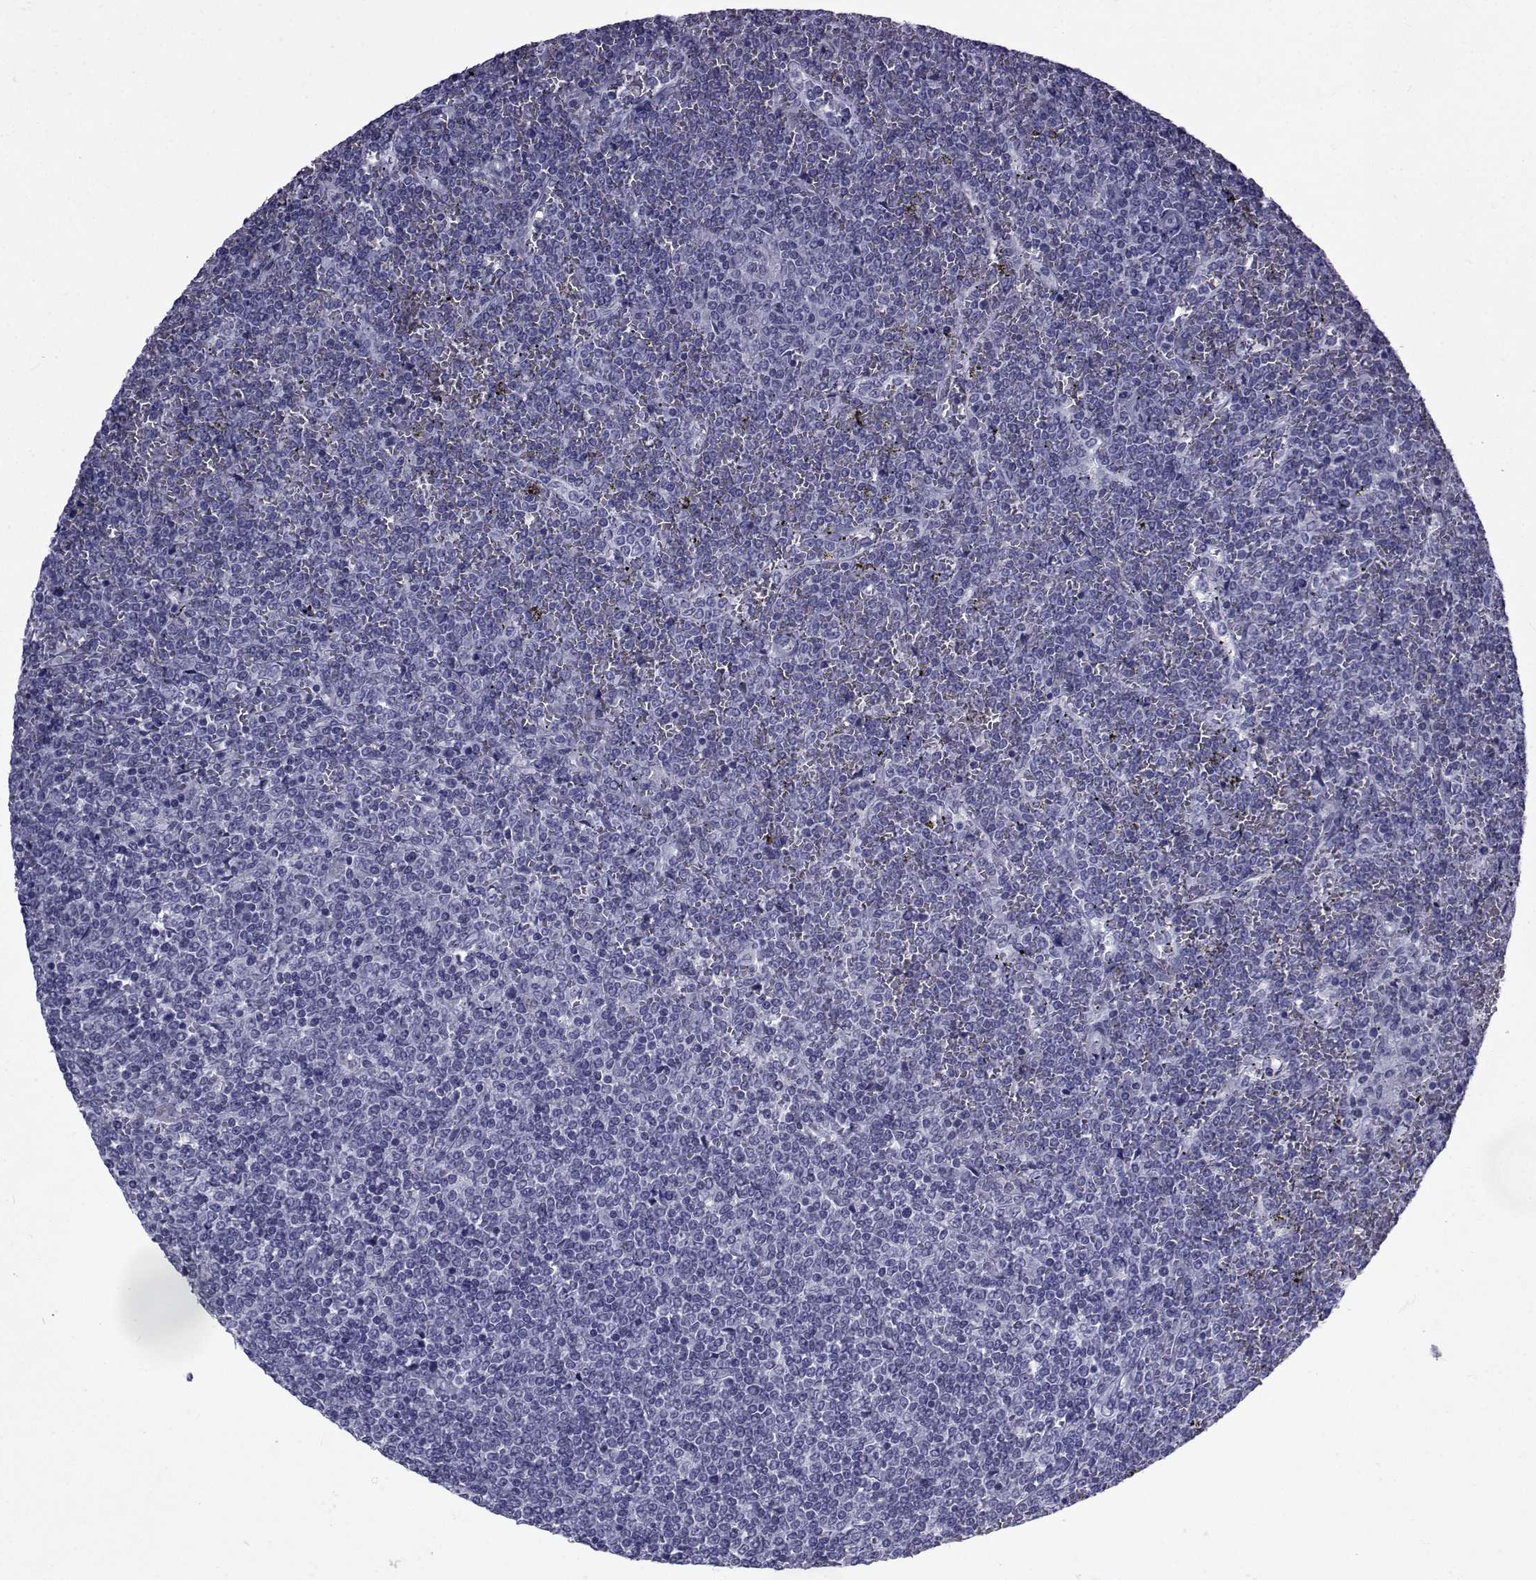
{"staining": {"intensity": "negative", "quantity": "none", "location": "none"}, "tissue": "lymphoma", "cell_type": "Tumor cells", "image_type": "cancer", "snomed": [{"axis": "morphology", "description": "Malignant lymphoma, non-Hodgkin's type, Low grade"}, {"axis": "topography", "description": "Spleen"}], "caption": "There is no significant positivity in tumor cells of low-grade malignant lymphoma, non-Hodgkin's type.", "gene": "PDE6H", "patient": {"sex": "female", "age": 19}}